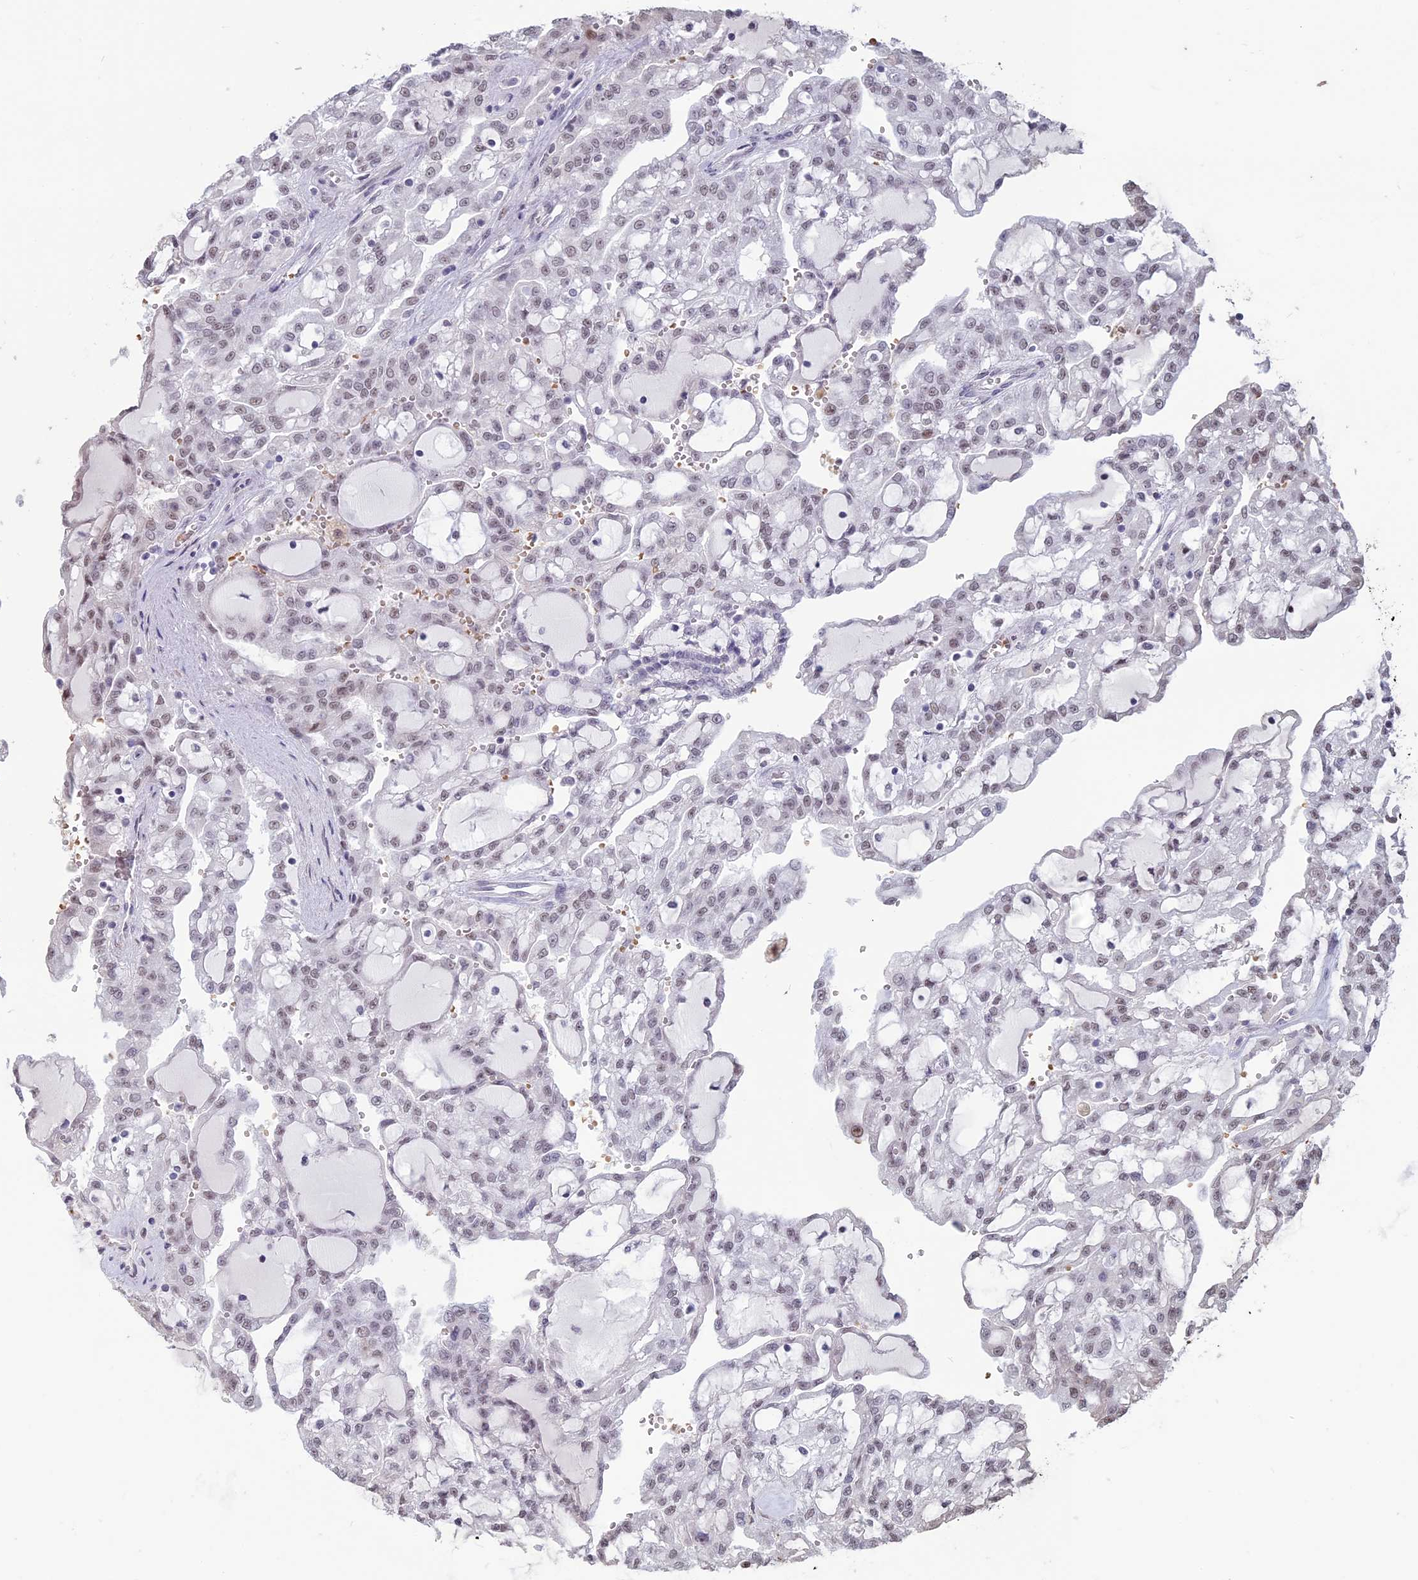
{"staining": {"intensity": "weak", "quantity": "25%-75%", "location": "nuclear"}, "tissue": "renal cancer", "cell_type": "Tumor cells", "image_type": "cancer", "snomed": [{"axis": "morphology", "description": "Adenocarcinoma, NOS"}, {"axis": "topography", "description": "Kidney"}], "caption": "Adenocarcinoma (renal) was stained to show a protein in brown. There is low levels of weak nuclear expression in approximately 25%-75% of tumor cells.", "gene": "MFAP1", "patient": {"sex": "male", "age": 63}}